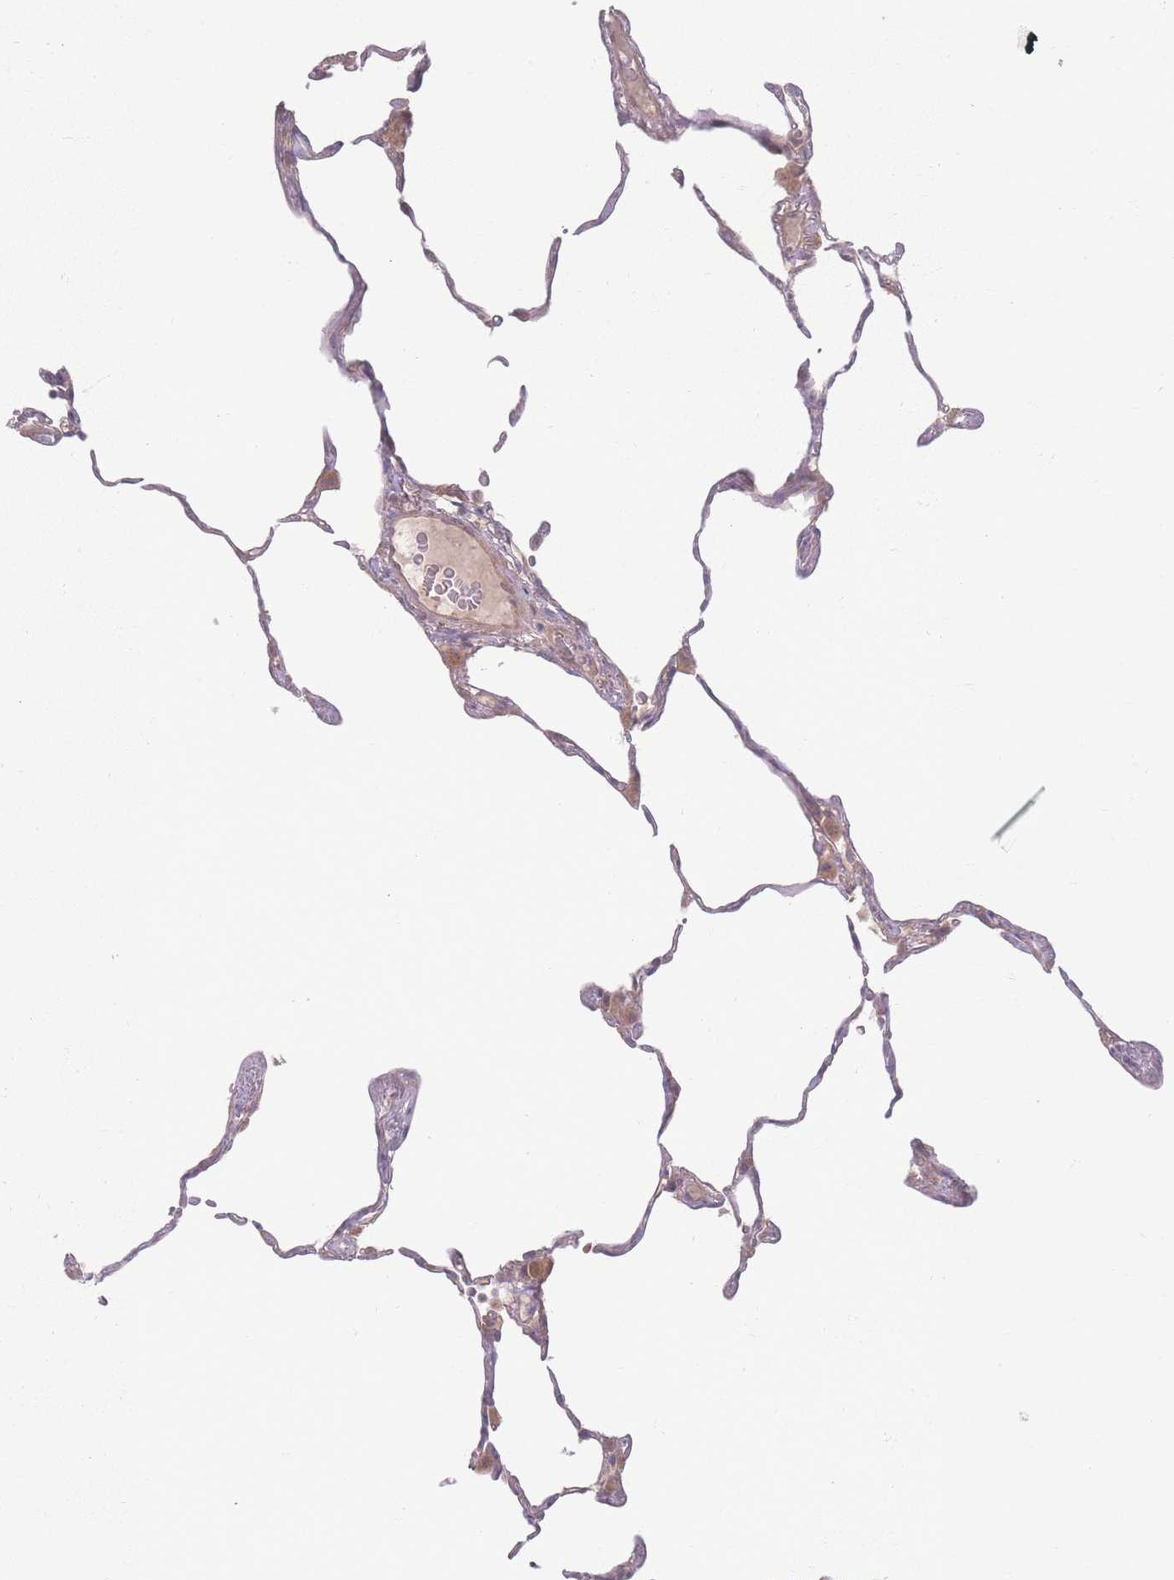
{"staining": {"intensity": "negative", "quantity": "none", "location": "none"}, "tissue": "lung", "cell_type": "Alveolar cells", "image_type": "normal", "snomed": [{"axis": "morphology", "description": "Normal tissue, NOS"}, {"axis": "topography", "description": "Lung"}], "caption": "This micrograph is of unremarkable lung stained with IHC to label a protein in brown with the nuclei are counter-stained blue. There is no positivity in alveolar cells.", "gene": "INSR", "patient": {"sex": "female", "age": 57}}